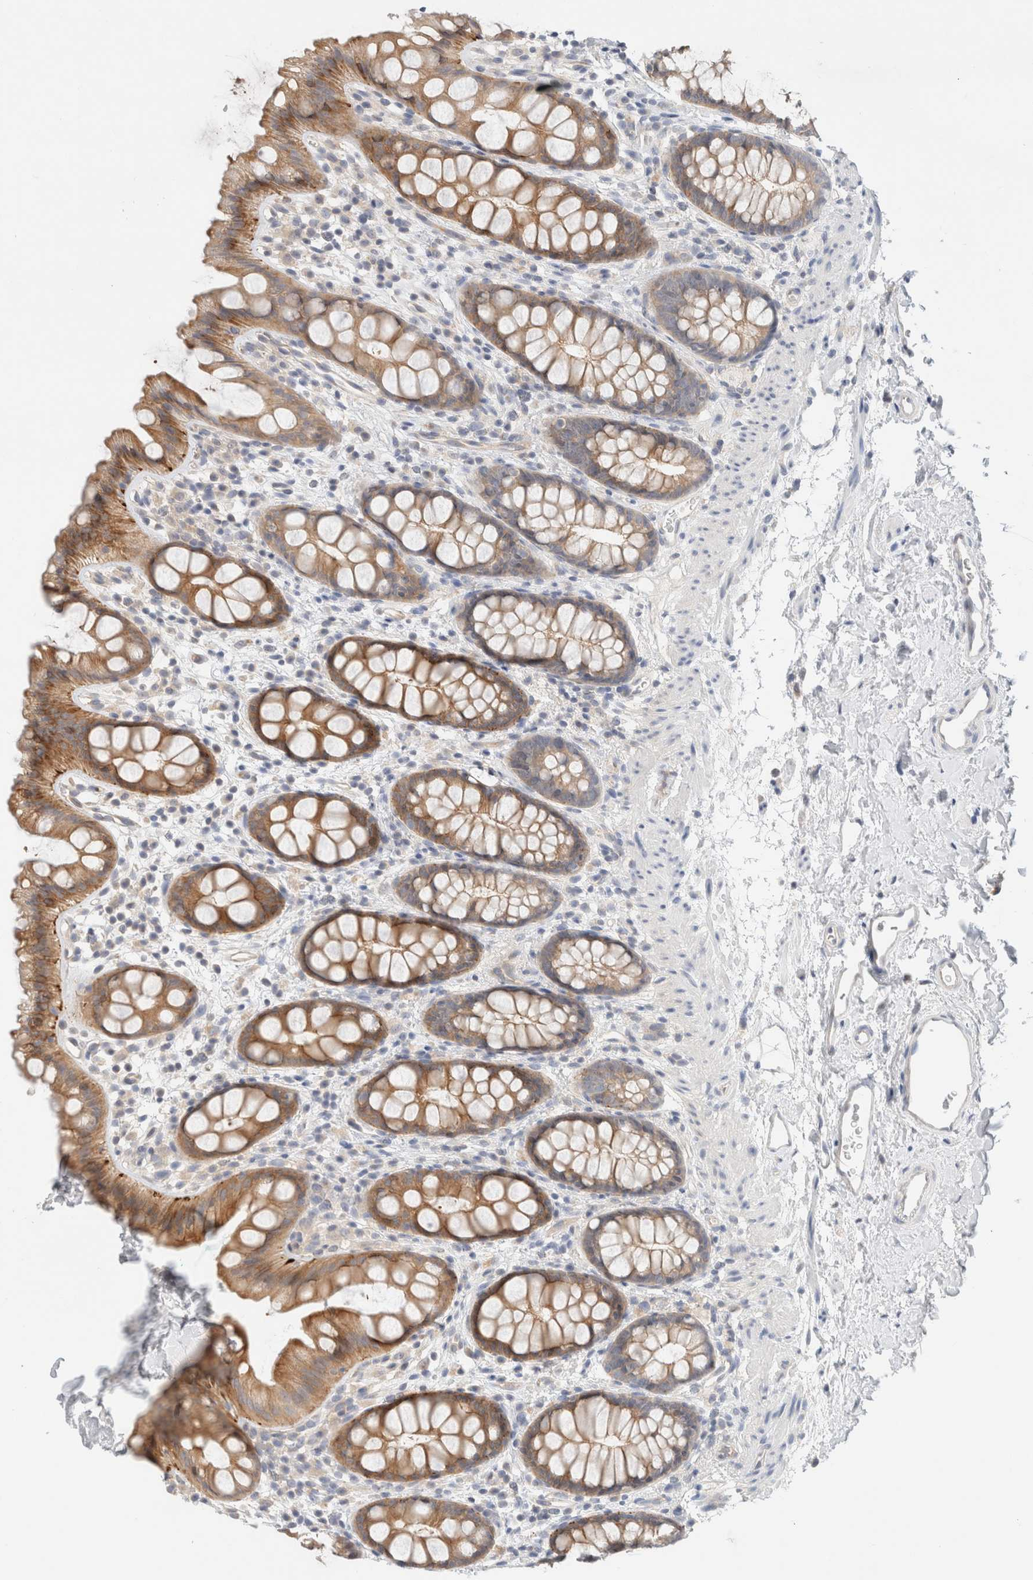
{"staining": {"intensity": "strong", "quantity": "25%-75%", "location": "cytoplasmic/membranous"}, "tissue": "rectum", "cell_type": "Glandular cells", "image_type": "normal", "snomed": [{"axis": "morphology", "description": "Normal tissue, NOS"}, {"axis": "topography", "description": "Rectum"}], "caption": "This micrograph shows immunohistochemistry staining of unremarkable rectum, with high strong cytoplasmic/membranous staining in approximately 25%-75% of glandular cells.", "gene": "SDR16C5", "patient": {"sex": "female", "age": 65}}